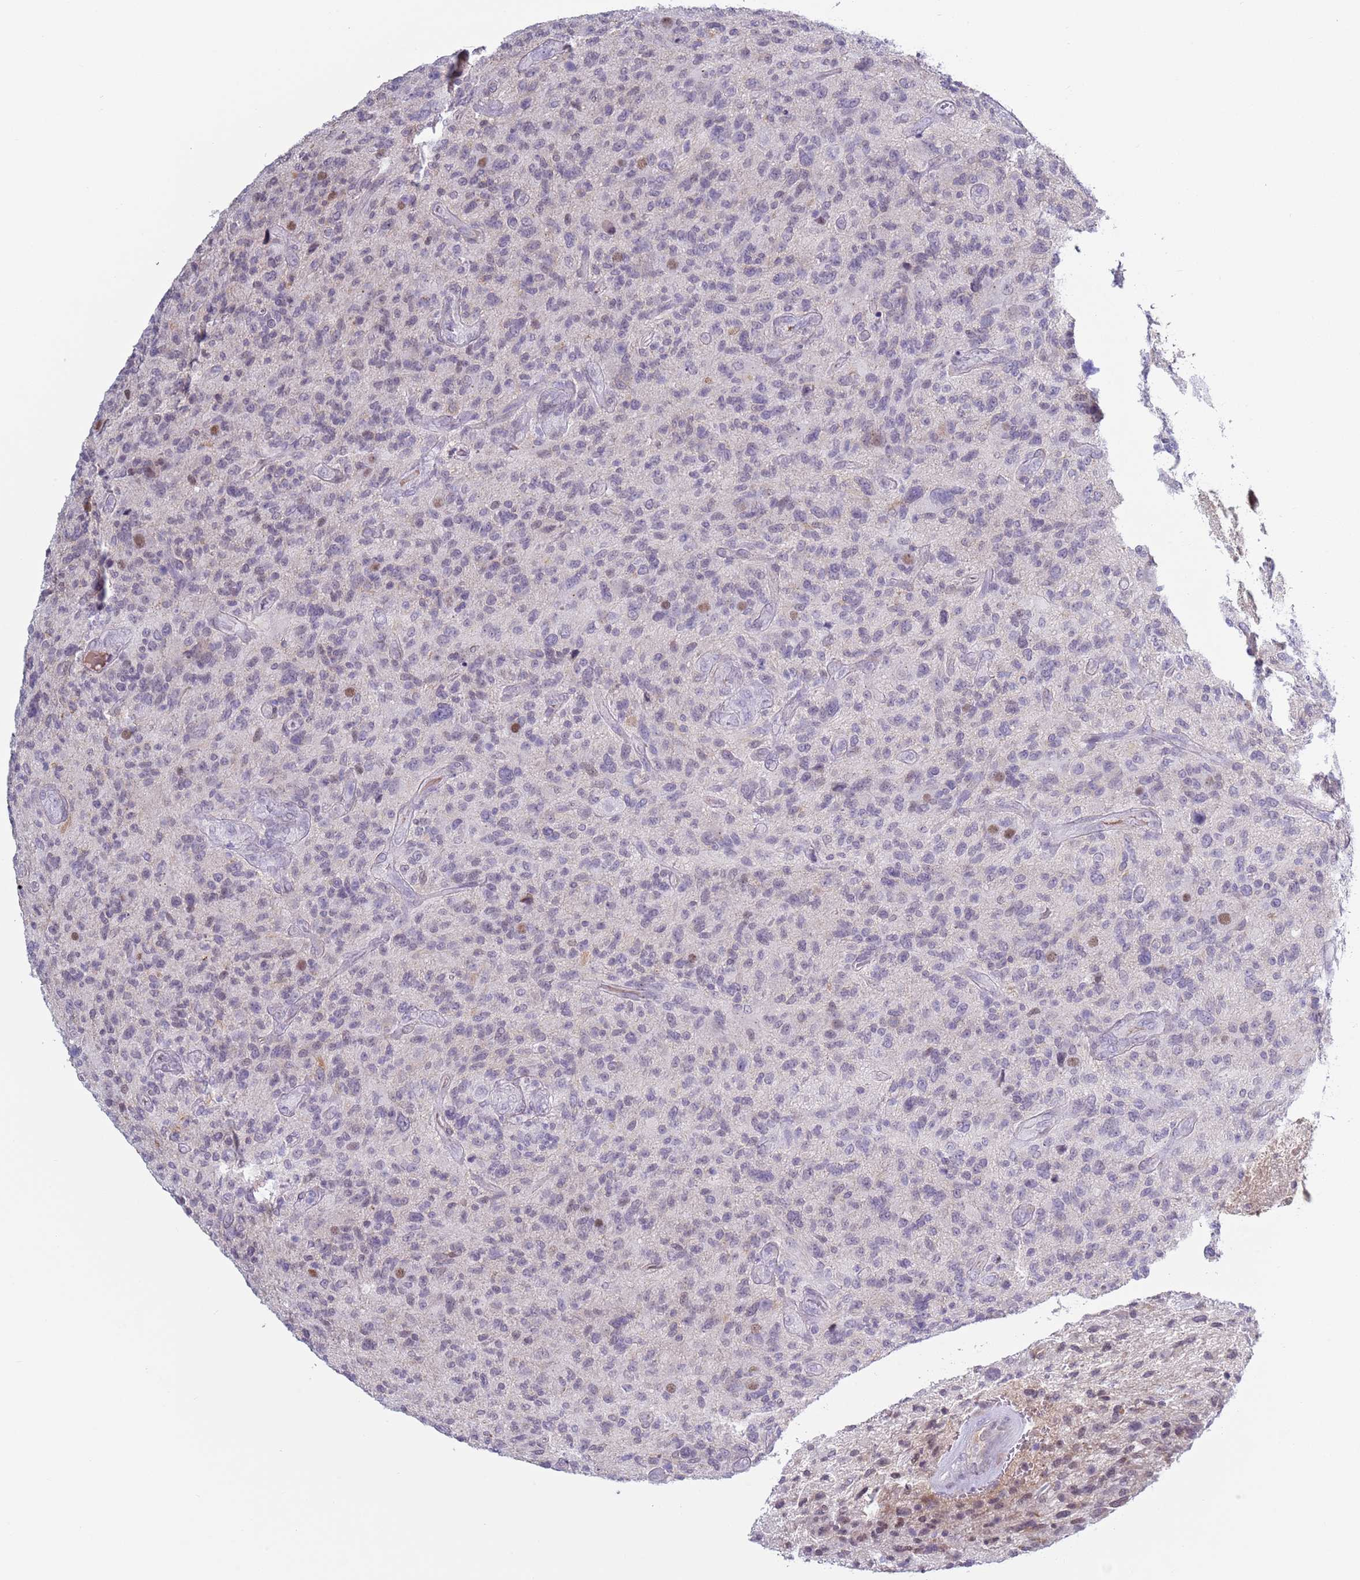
{"staining": {"intensity": "weak", "quantity": "<25%", "location": "cytoplasmic/membranous"}, "tissue": "glioma", "cell_type": "Tumor cells", "image_type": "cancer", "snomed": [{"axis": "morphology", "description": "Glioma, malignant, High grade"}, {"axis": "topography", "description": "Brain"}], "caption": "A high-resolution micrograph shows IHC staining of glioma, which shows no significant expression in tumor cells.", "gene": "NPAP1", "patient": {"sex": "male", "age": 47}}